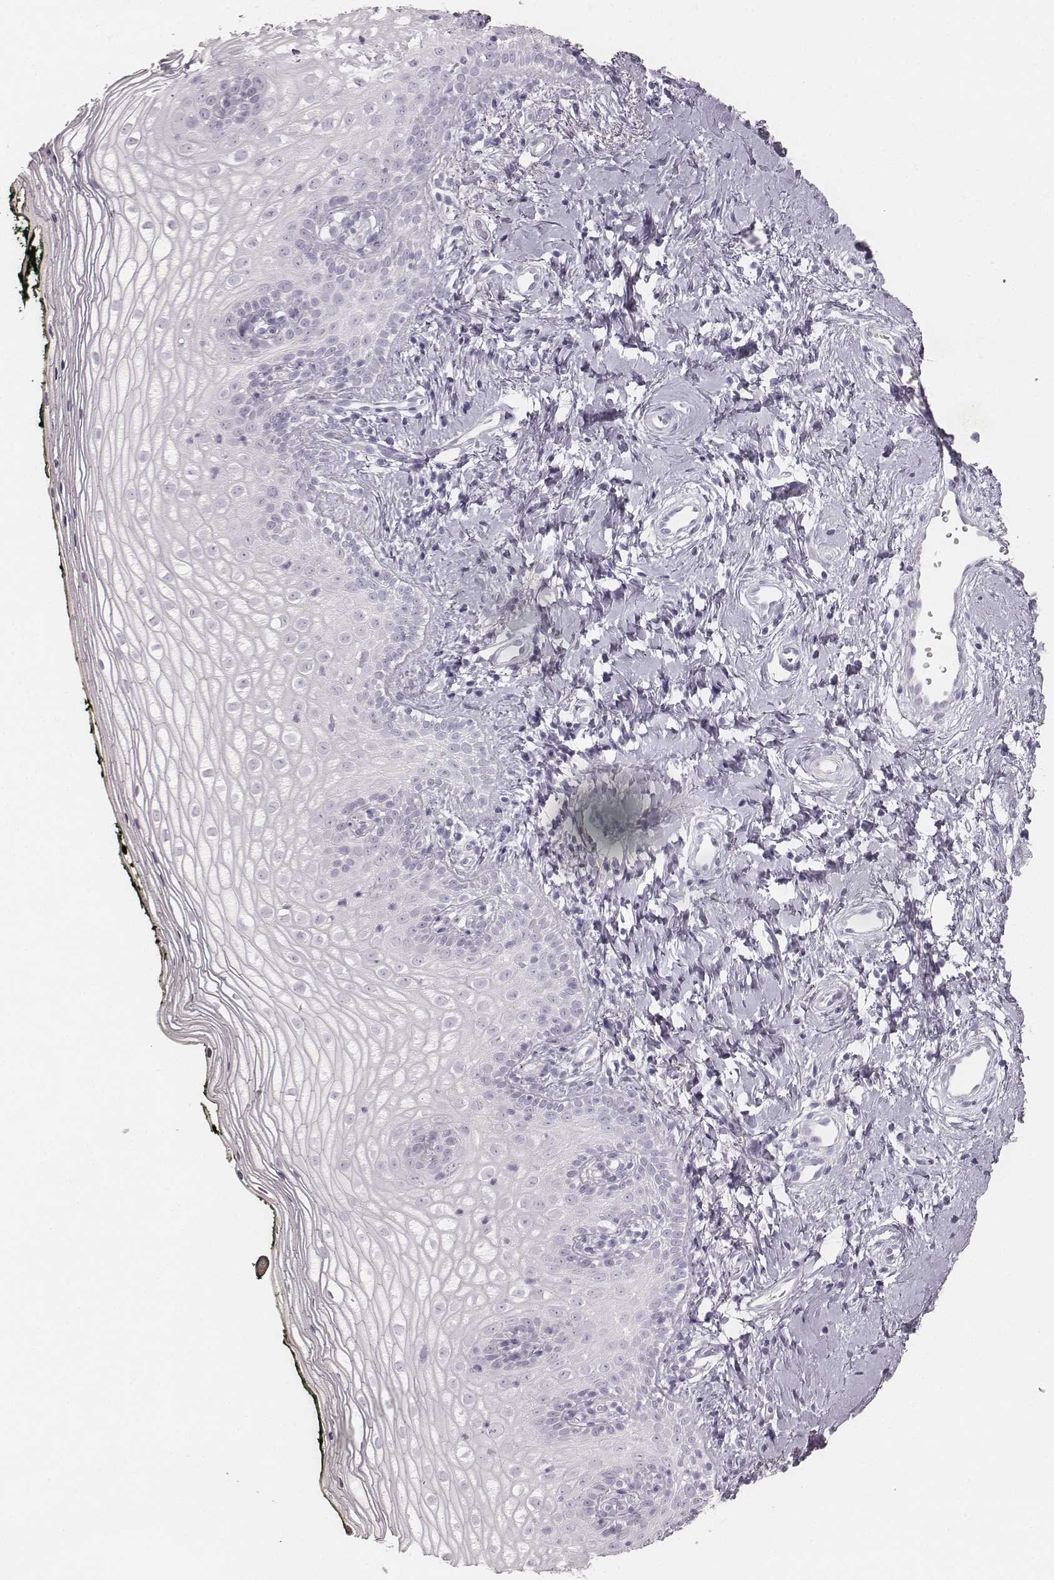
{"staining": {"intensity": "negative", "quantity": "none", "location": "none"}, "tissue": "vagina", "cell_type": "Squamous epithelial cells", "image_type": "normal", "snomed": [{"axis": "morphology", "description": "Normal tissue, NOS"}, {"axis": "topography", "description": "Vagina"}], "caption": "Immunohistochemistry (IHC) histopathology image of normal human vagina stained for a protein (brown), which reveals no expression in squamous epithelial cells.", "gene": "KRT34", "patient": {"sex": "female", "age": 47}}